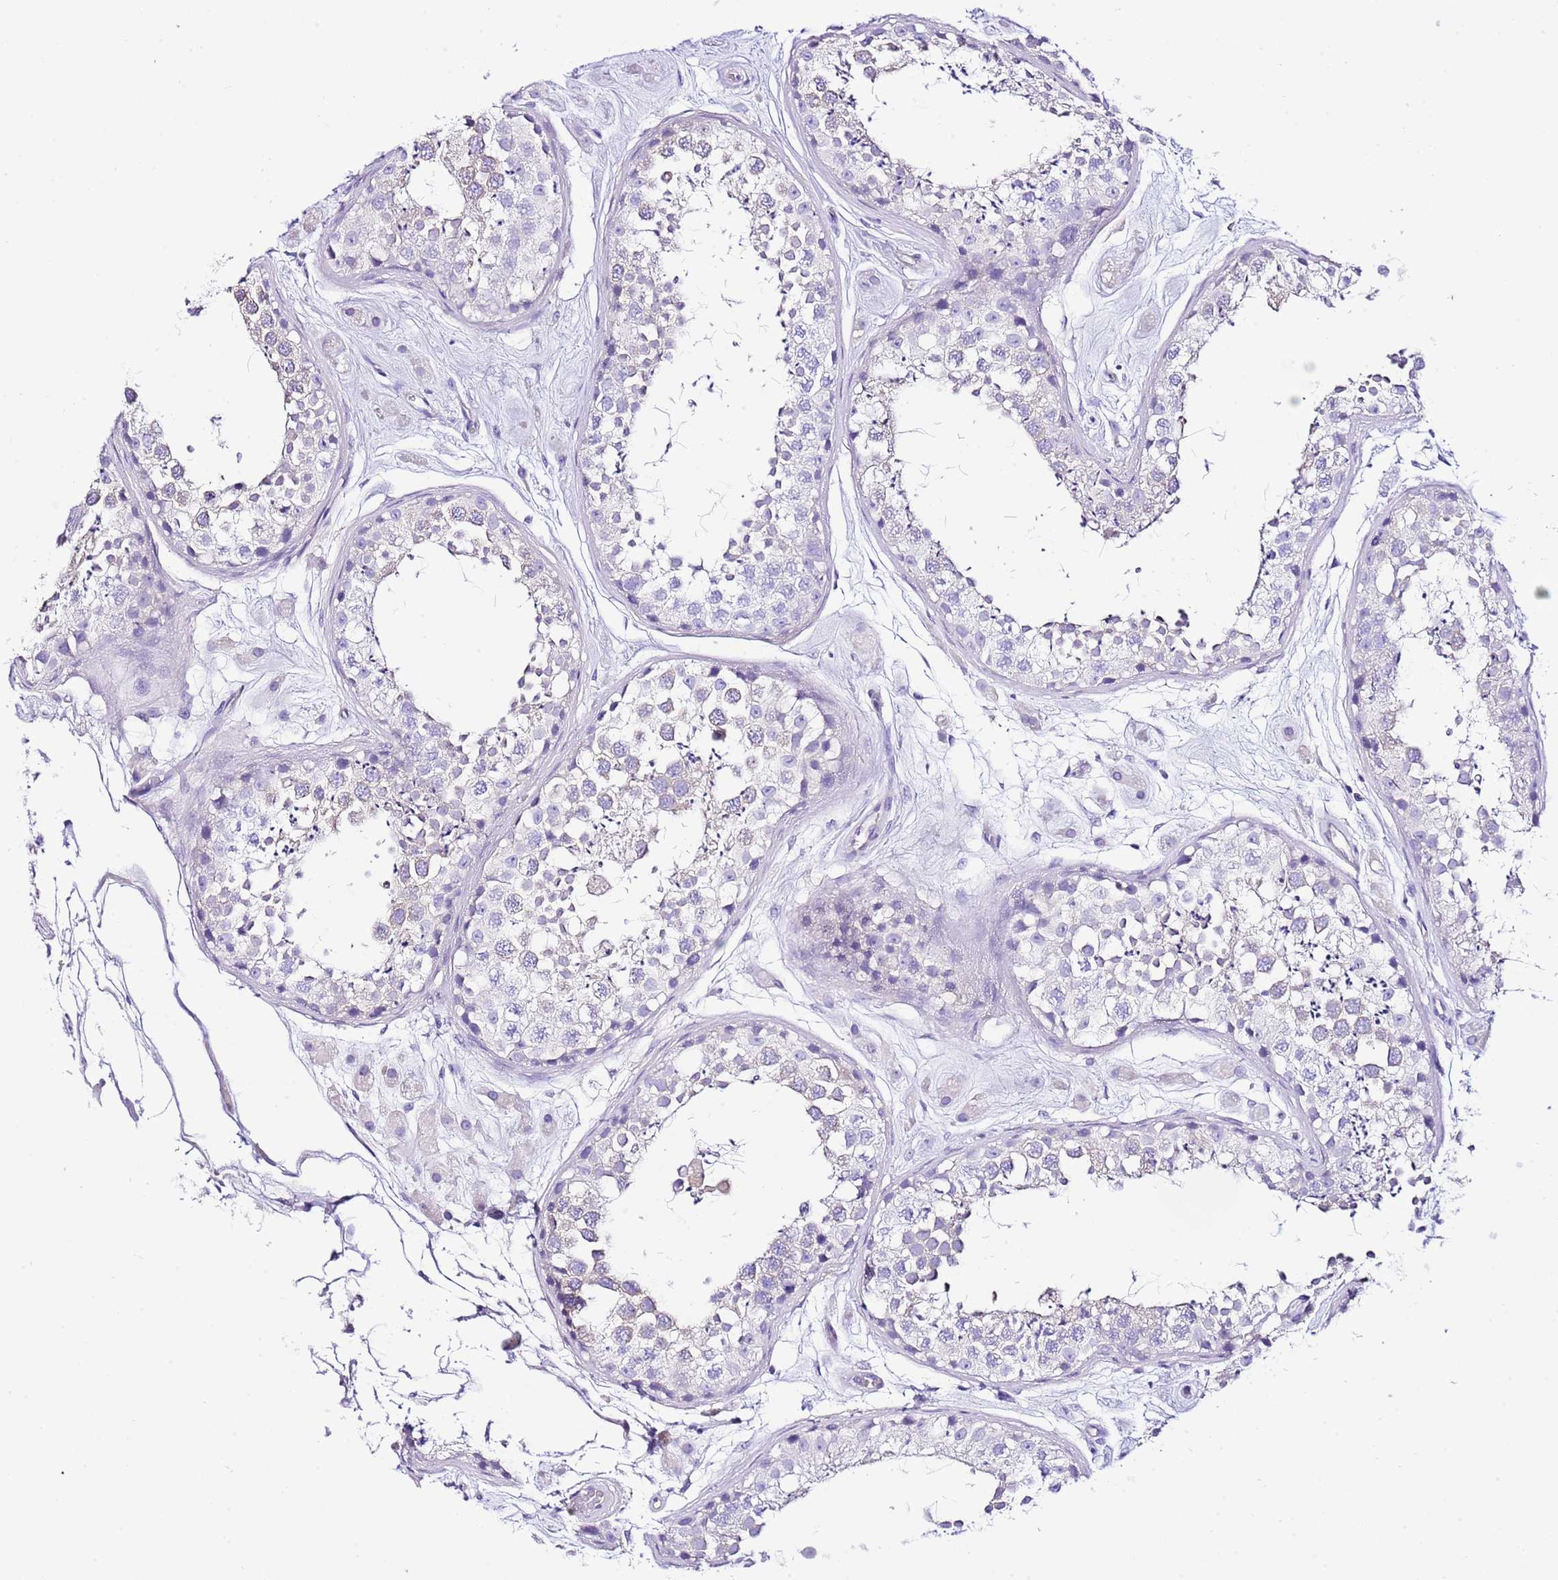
{"staining": {"intensity": "negative", "quantity": "none", "location": "none"}, "tissue": "testis", "cell_type": "Cells in seminiferous ducts", "image_type": "normal", "snomed": [{"axis": "morphology", "description": "Normal tissue, NOS"}, {"axis": "topography", "description": "Testis"}], "caption": "Immunohistochemistry (IHC) photomicrograph of normal testis stained for a protein (brown), which exhibits no positivity in cells in seminiferous ducts. (DAB IHC with hematoxylin counter stain).", "gene": "BHLHA15", "patient": {"sex": "male", "age": 25}}